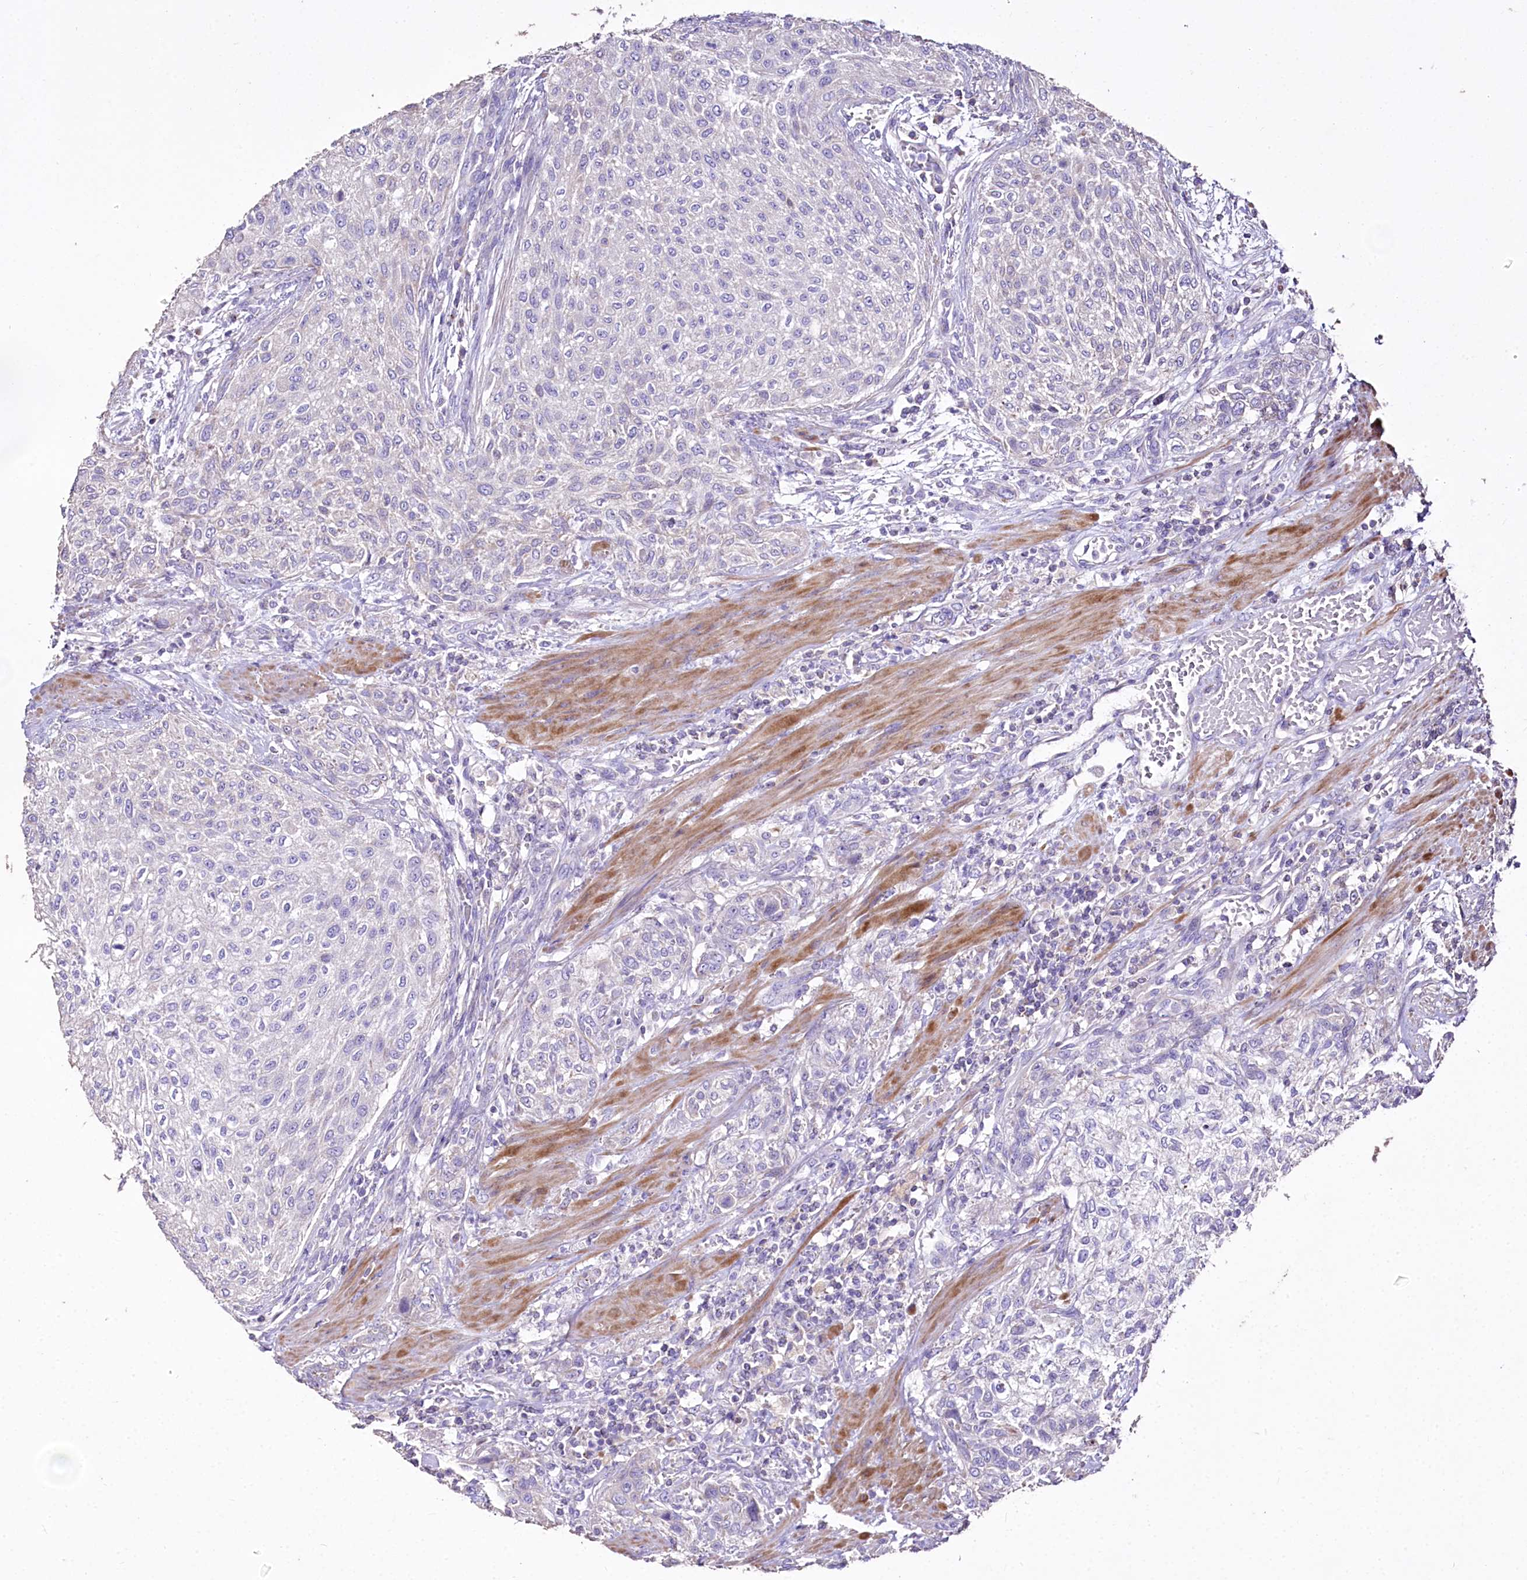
{"staining": {"intensity": "negative", "quantity": "none", "location": "none"}, "tissue": "urothelial cancer", "cell_type": "Tumor cells", "image_type": "cancer", "snomed": [{"axis": "morphology", "description": "Urothelial carcinoma, High grade"}, {"axis": "topography", "description": "Urinary bladder"}], "caption": "IHC image of human urothelial carcinoma (high-grade) stained for a protein (brown), which shows no positivity in tumor cells.", "gene": "PTER", "patient": {"sex": "male", "age": 35}}